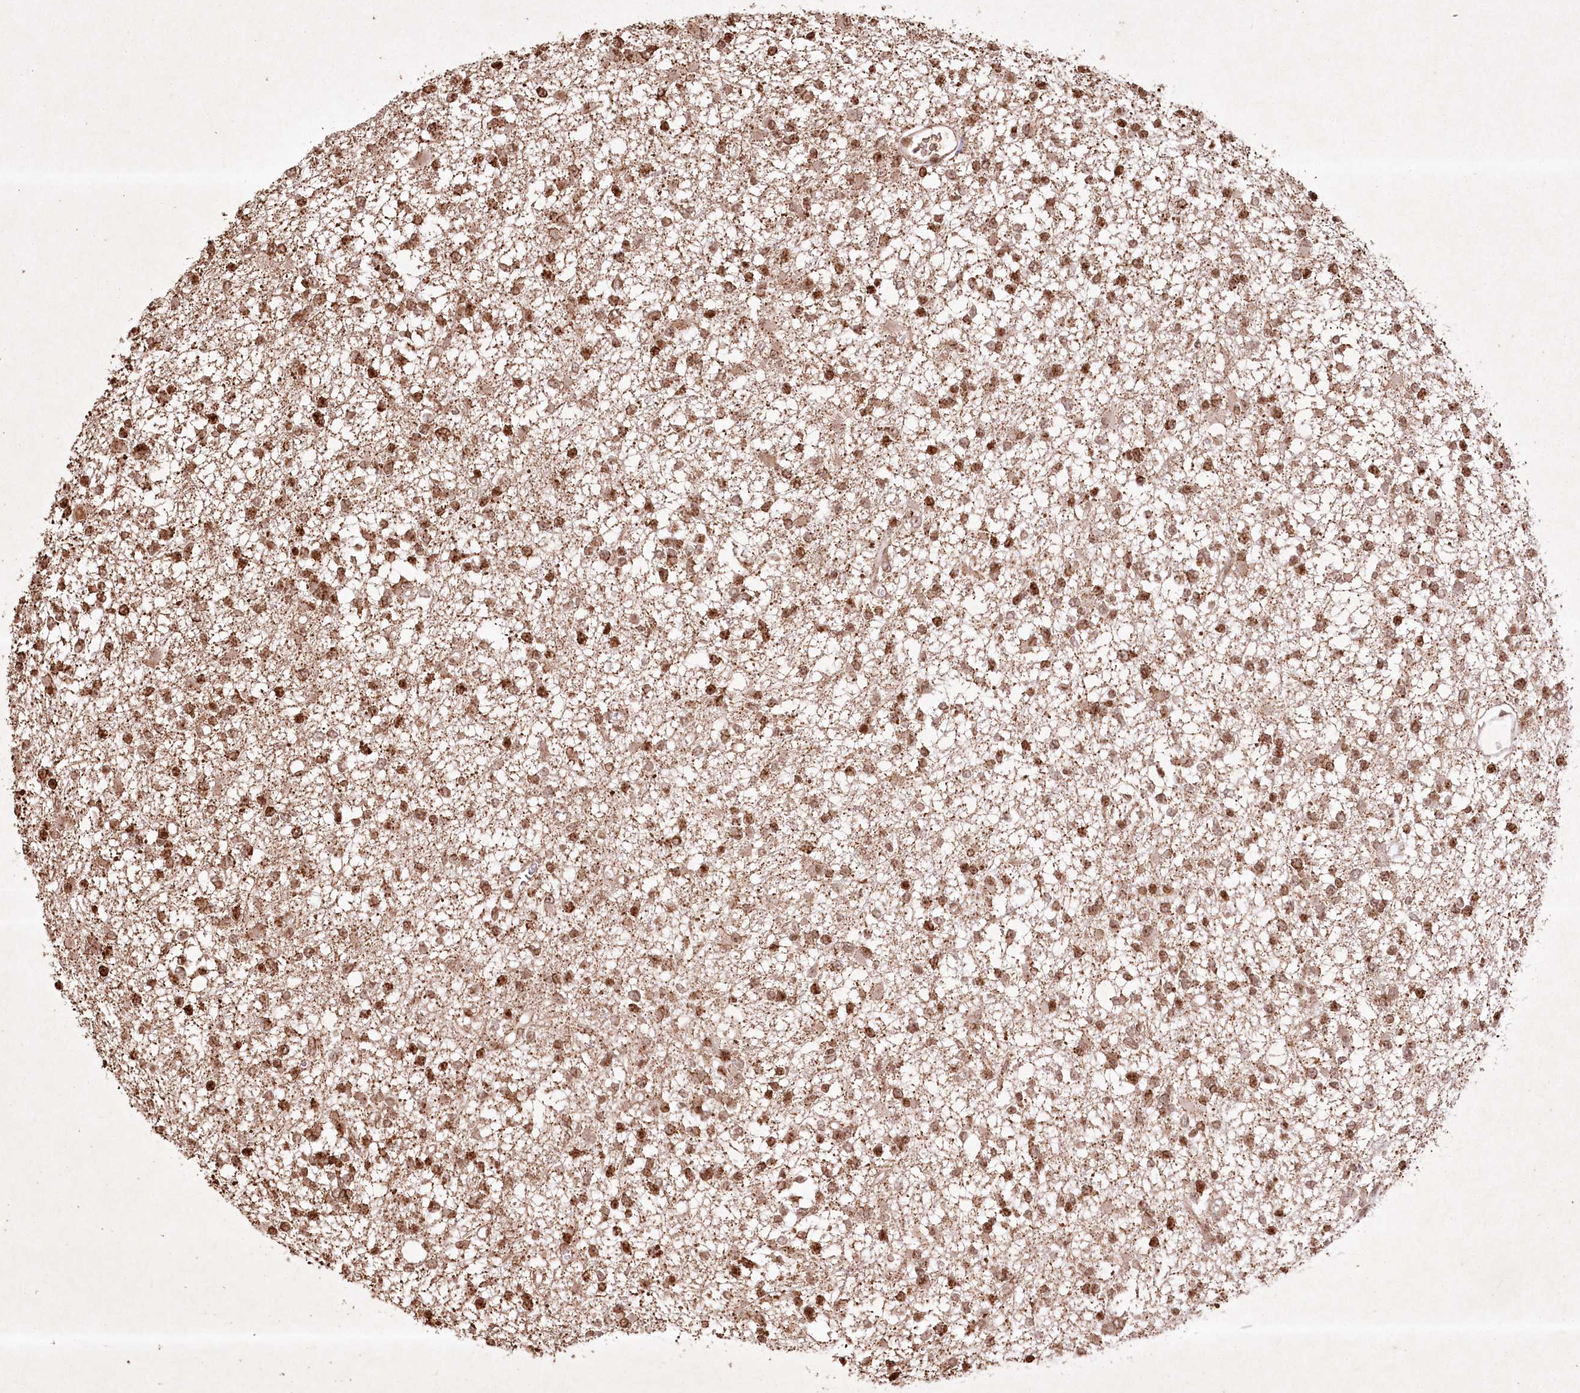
{"staining": {"intensity": "moderate", "quantity": ">75%", "location": "cytoplasmic/membranous,nuclear"}, "tissue": "glioma", "cell_type": "Tumor cells", "image_type": "cancer", "snomed": [{"axis": "morphology", "description": "Glioma, malignant, Low grade"}, {"axis": "topography", "description": "Brain"}], "caption": "DAB immunohistochemical staining of glioma shows moderate cytoplasmic/membranous and nuclear protein staining in approximately >75% of tumor cells.", "gene": "CARM1", "patient": {"sex": "female", "age": 22}}